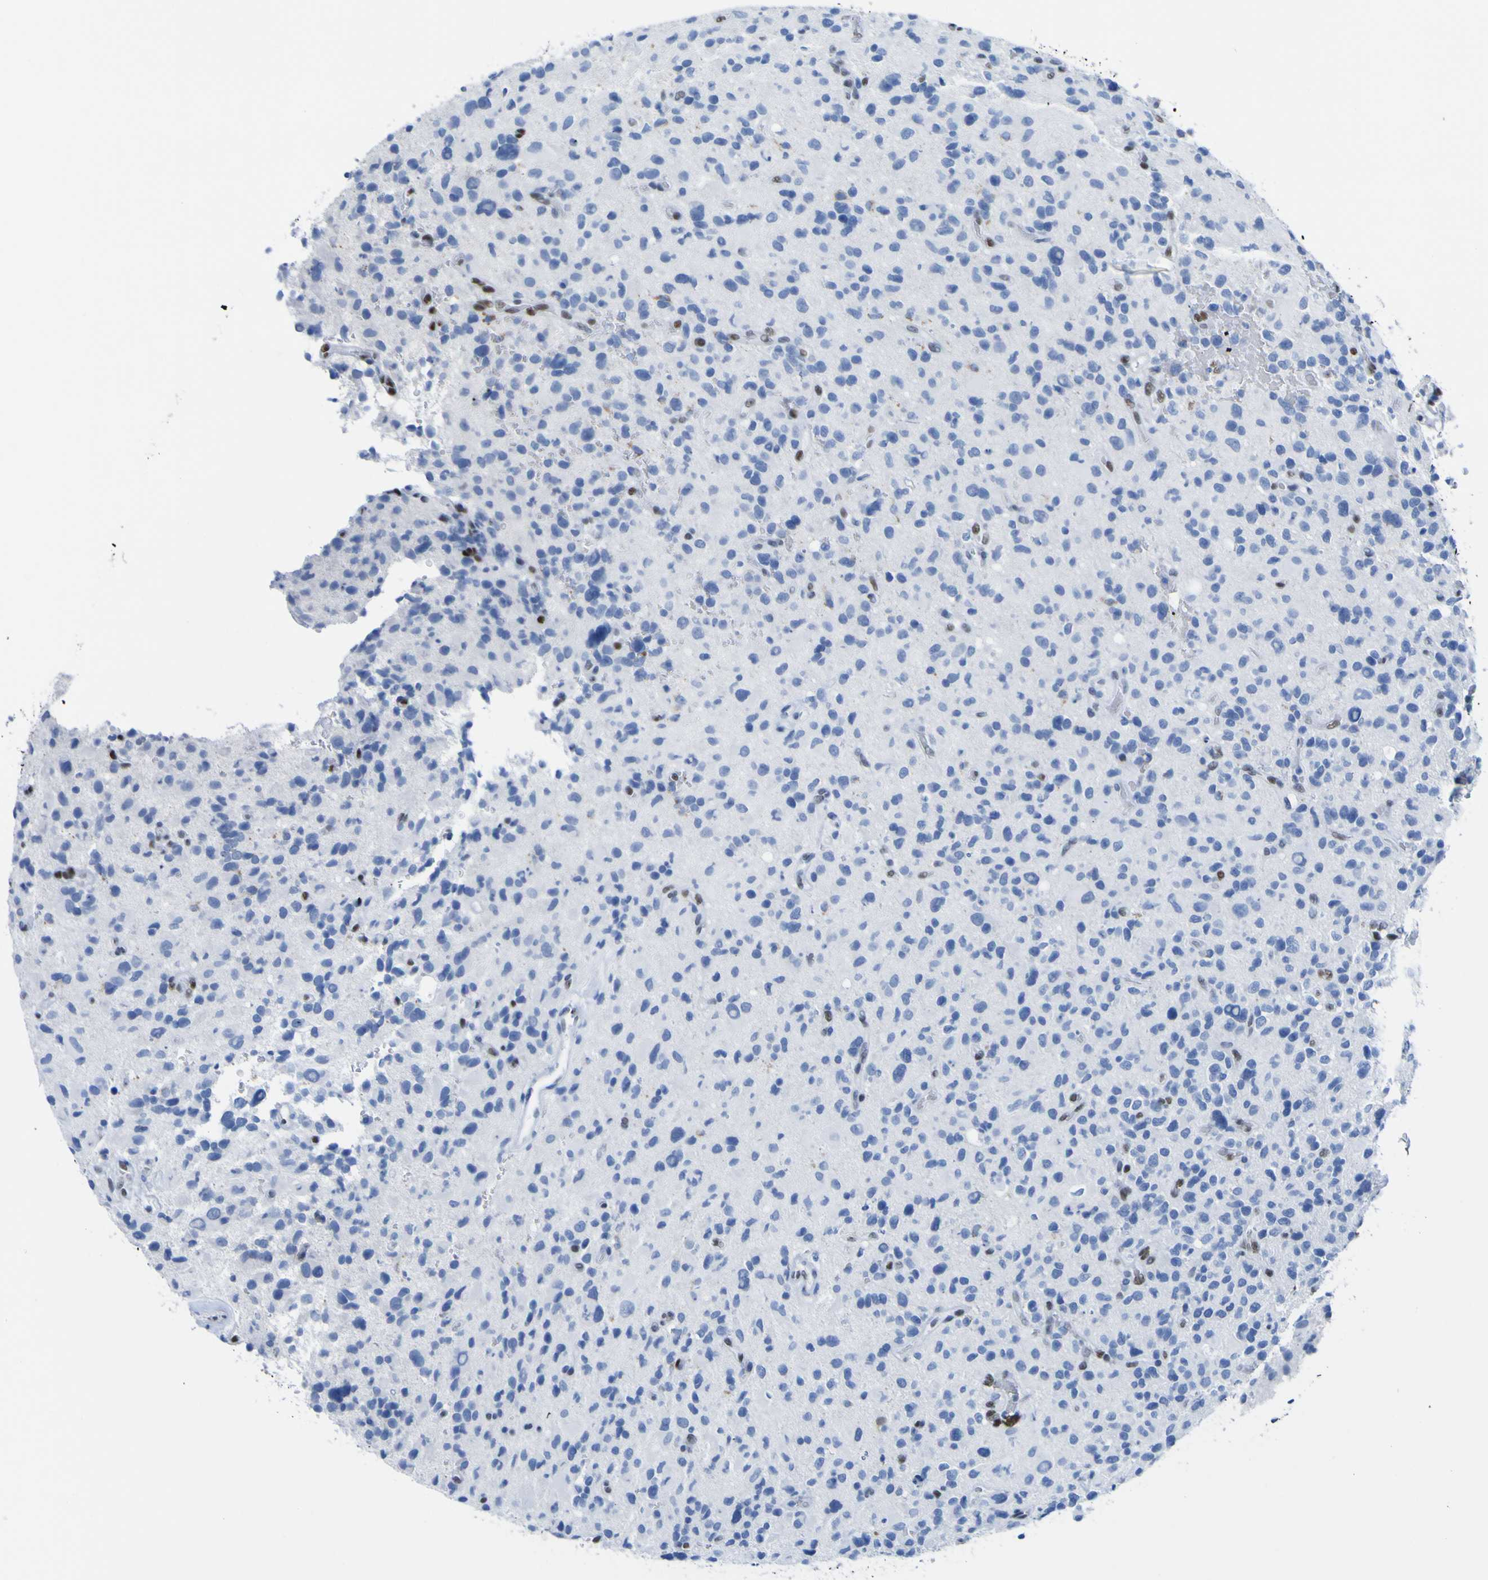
{"staining": {"intensity": "negative", "quantity": "none", "location": "none"}, "tissue": "glioma", "cell_type": "Tumor cells", "image_type": "cancer", "snomed": [{"axis": "morphology", "description": "Glioma, malignant, High grade"}, {"axis": "topography", "description": "Brain"}], "caption": "High magnification brightfield microscopy of glioma stained with DAB (brown) and counterstained with hematoxylin (blue): tumor cells show no significant expression.", "gene": "DACH1", "patient": {"sex": "male", "age": 48}}